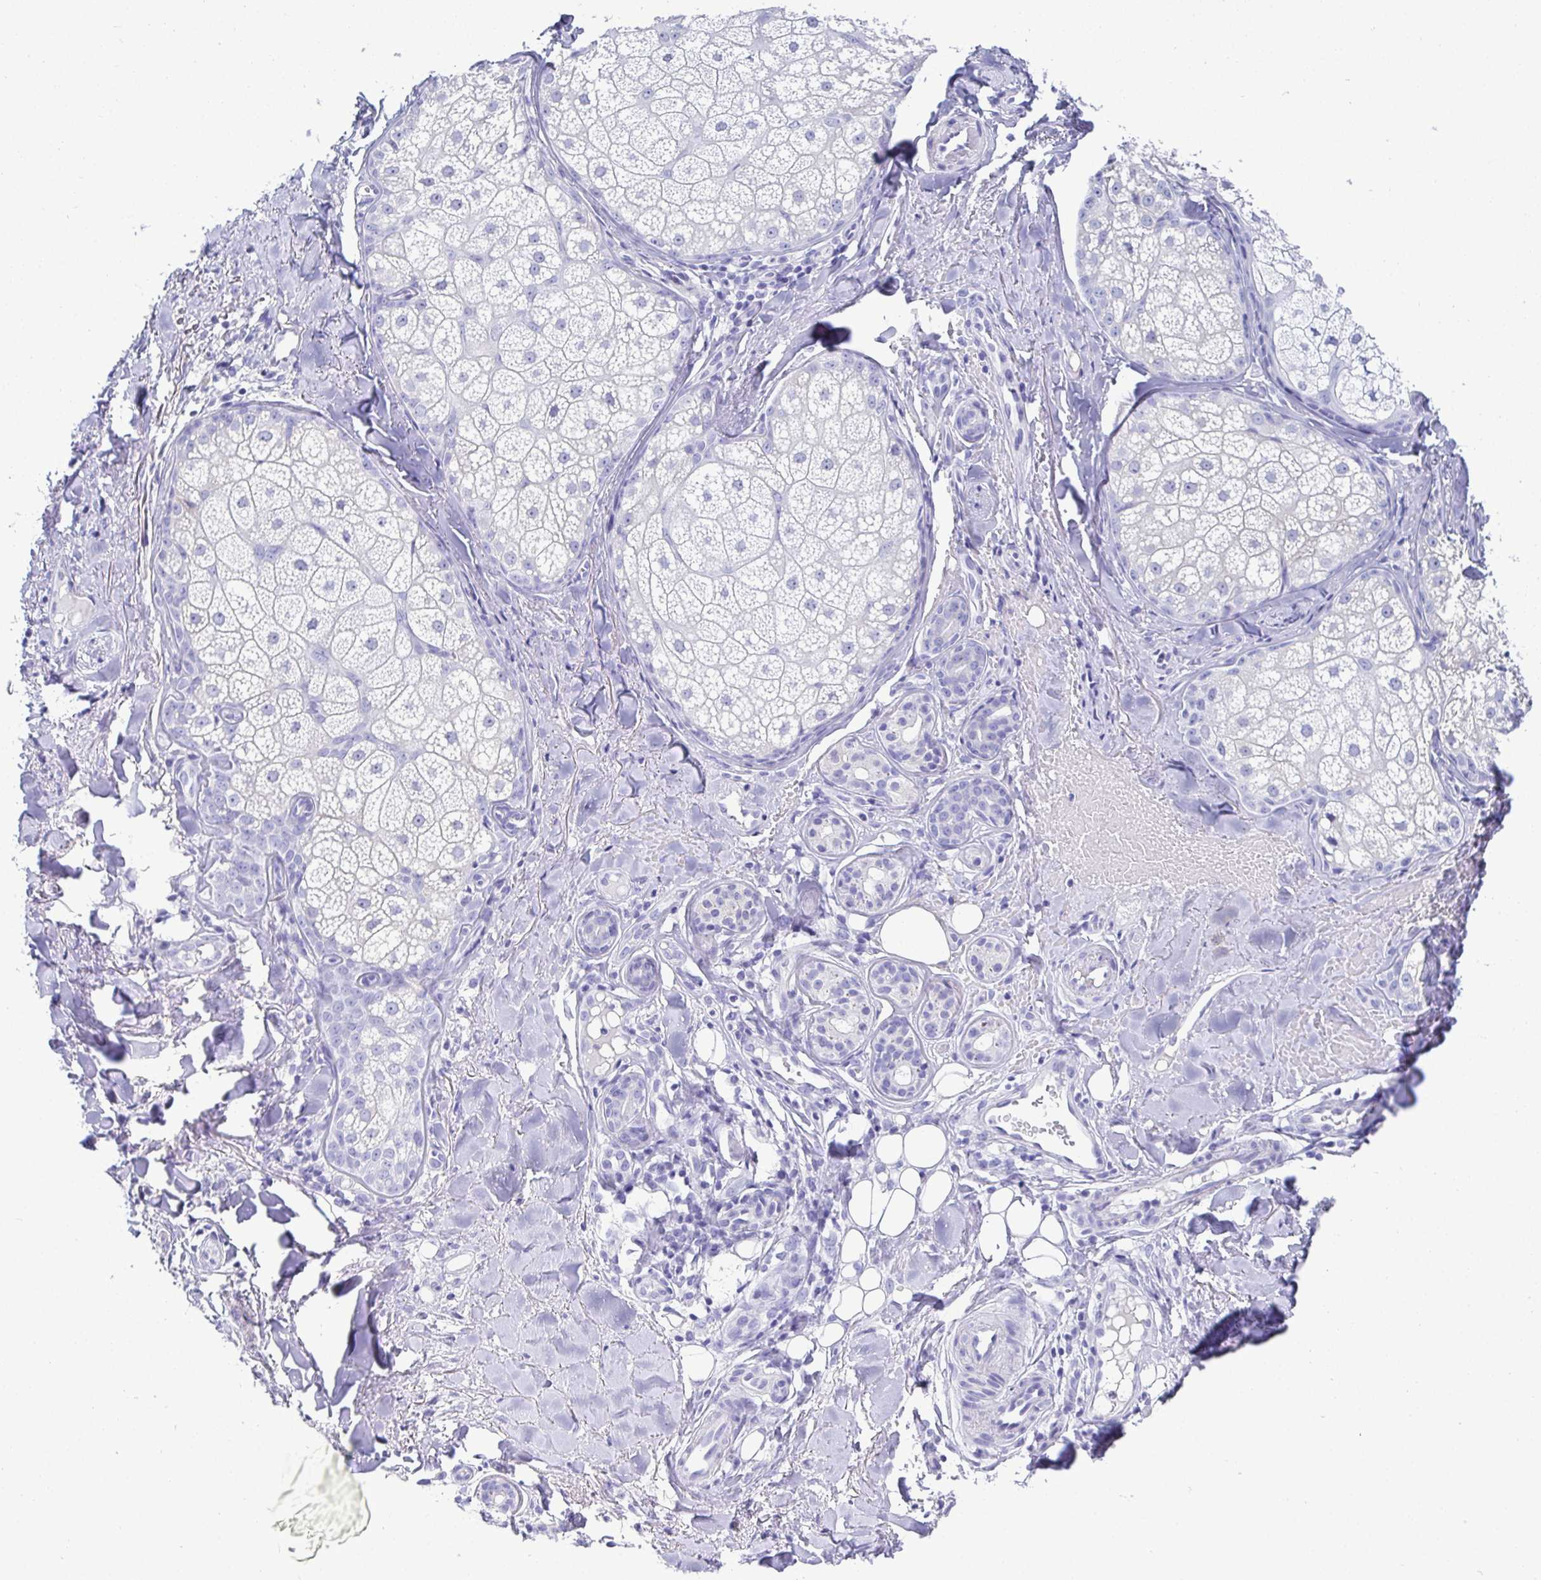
{"staining": {"intensity": "negative", "quantity": "none", "location": "none"}, "tissue": "skin cancer", "cell_type": "Tumor cells", "image_type": "cancer", "snomed": [{"axis": "morphology", "description": "Basal cell carcinoma"}, {"axis": "topography", "description": "Skin"}], "caption": "Human skin cancer (basal cell carcinoma) stained for a protein using IHC displays no staining in tumor cells.", "gene": "TMEM241", "patient": {"sex": "female", "age": 48}}